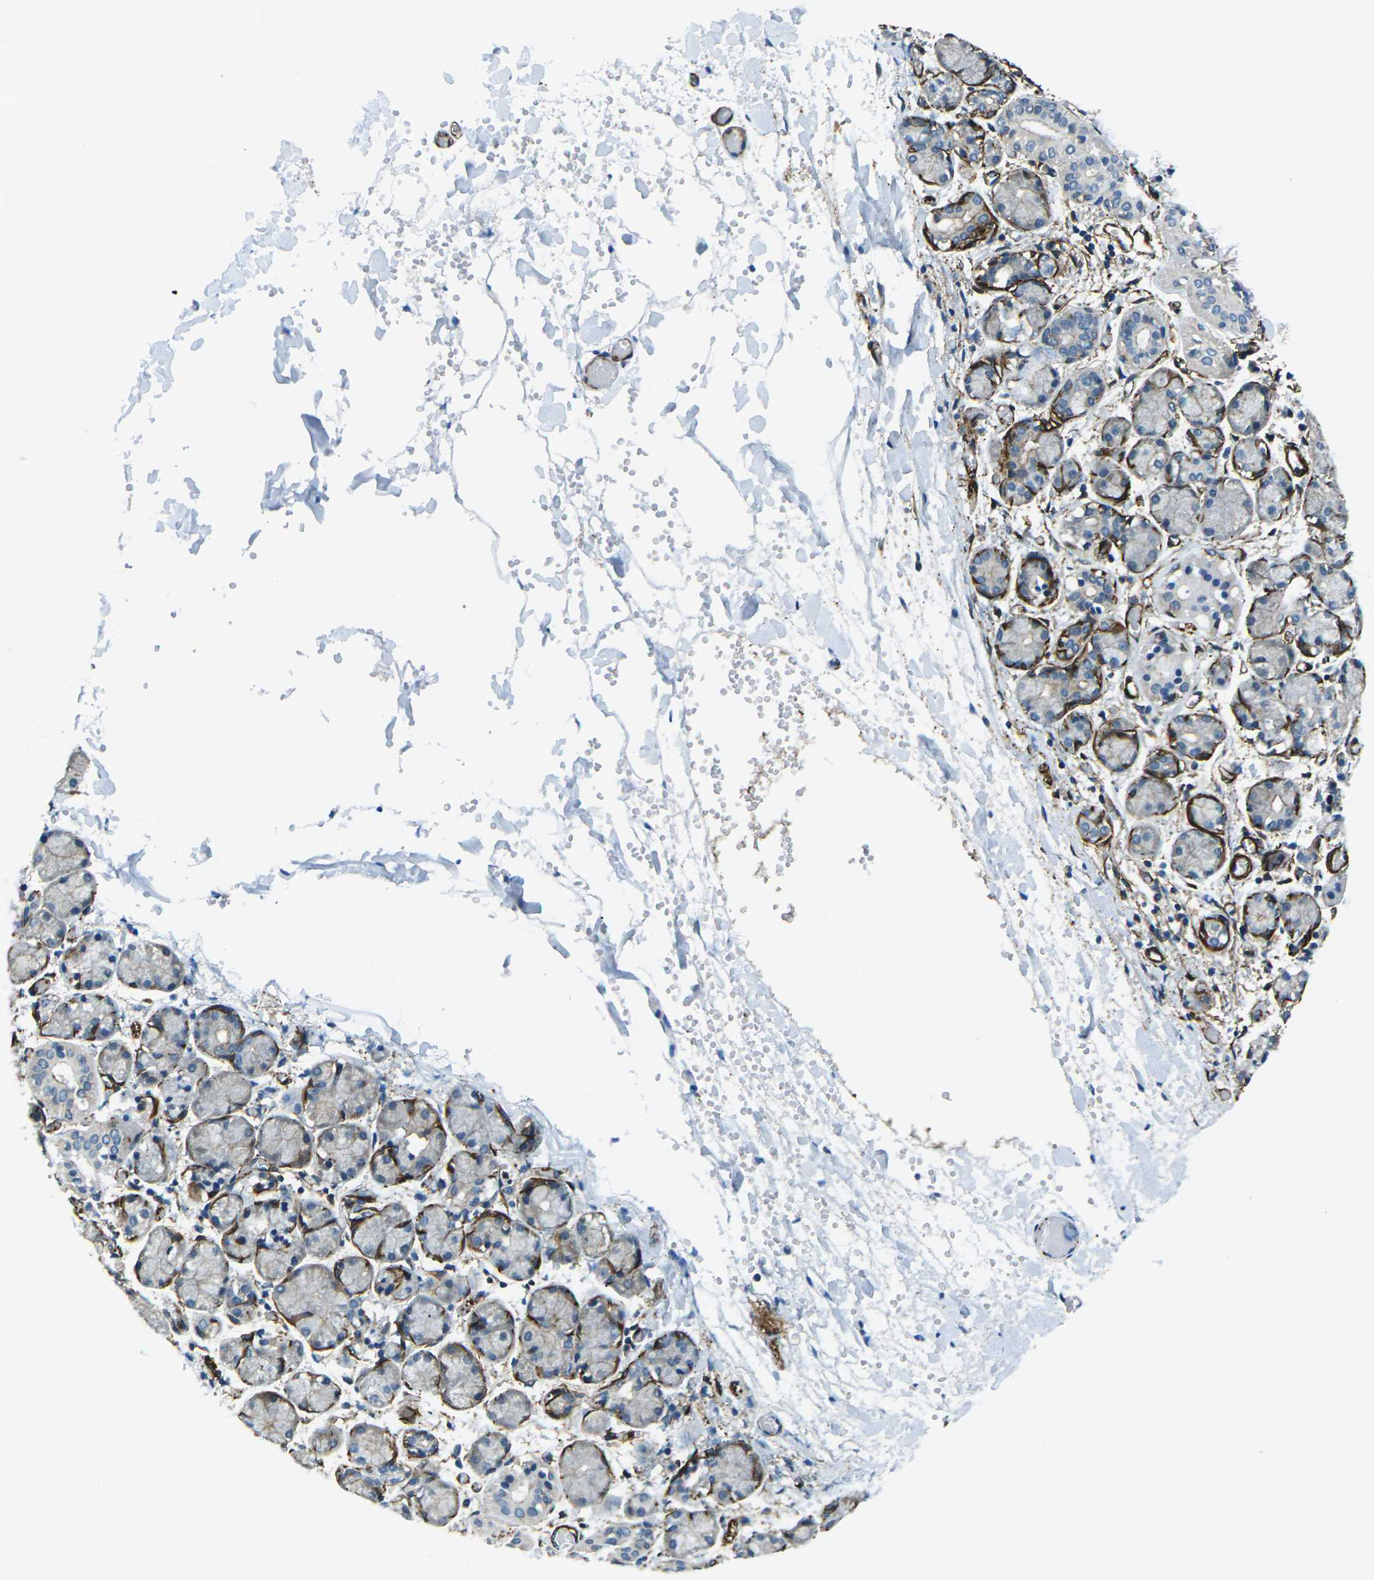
{"staining": {"intensity": "moderate", "quantity": "<25%", "location": "cytoplasmic/membranous"}, "tissue": "salivary gland", "cell_type": "Glandular cells", "image_type": "normal", "snomed": [{"axis": "morphology", "description": "Normal tissue, NOS"}, {"axis": "topography", "description": "Salivary gland"}], "caption": "Approximately <25% of glandular cells in unremarkable human salivary gland exhibit moderate cytoplasmic/membranous protein staining as visualized by brown immunohistochemical staining.", "gene": "GRAMD1C", "patient": {"sex": "female", "age": 24}}